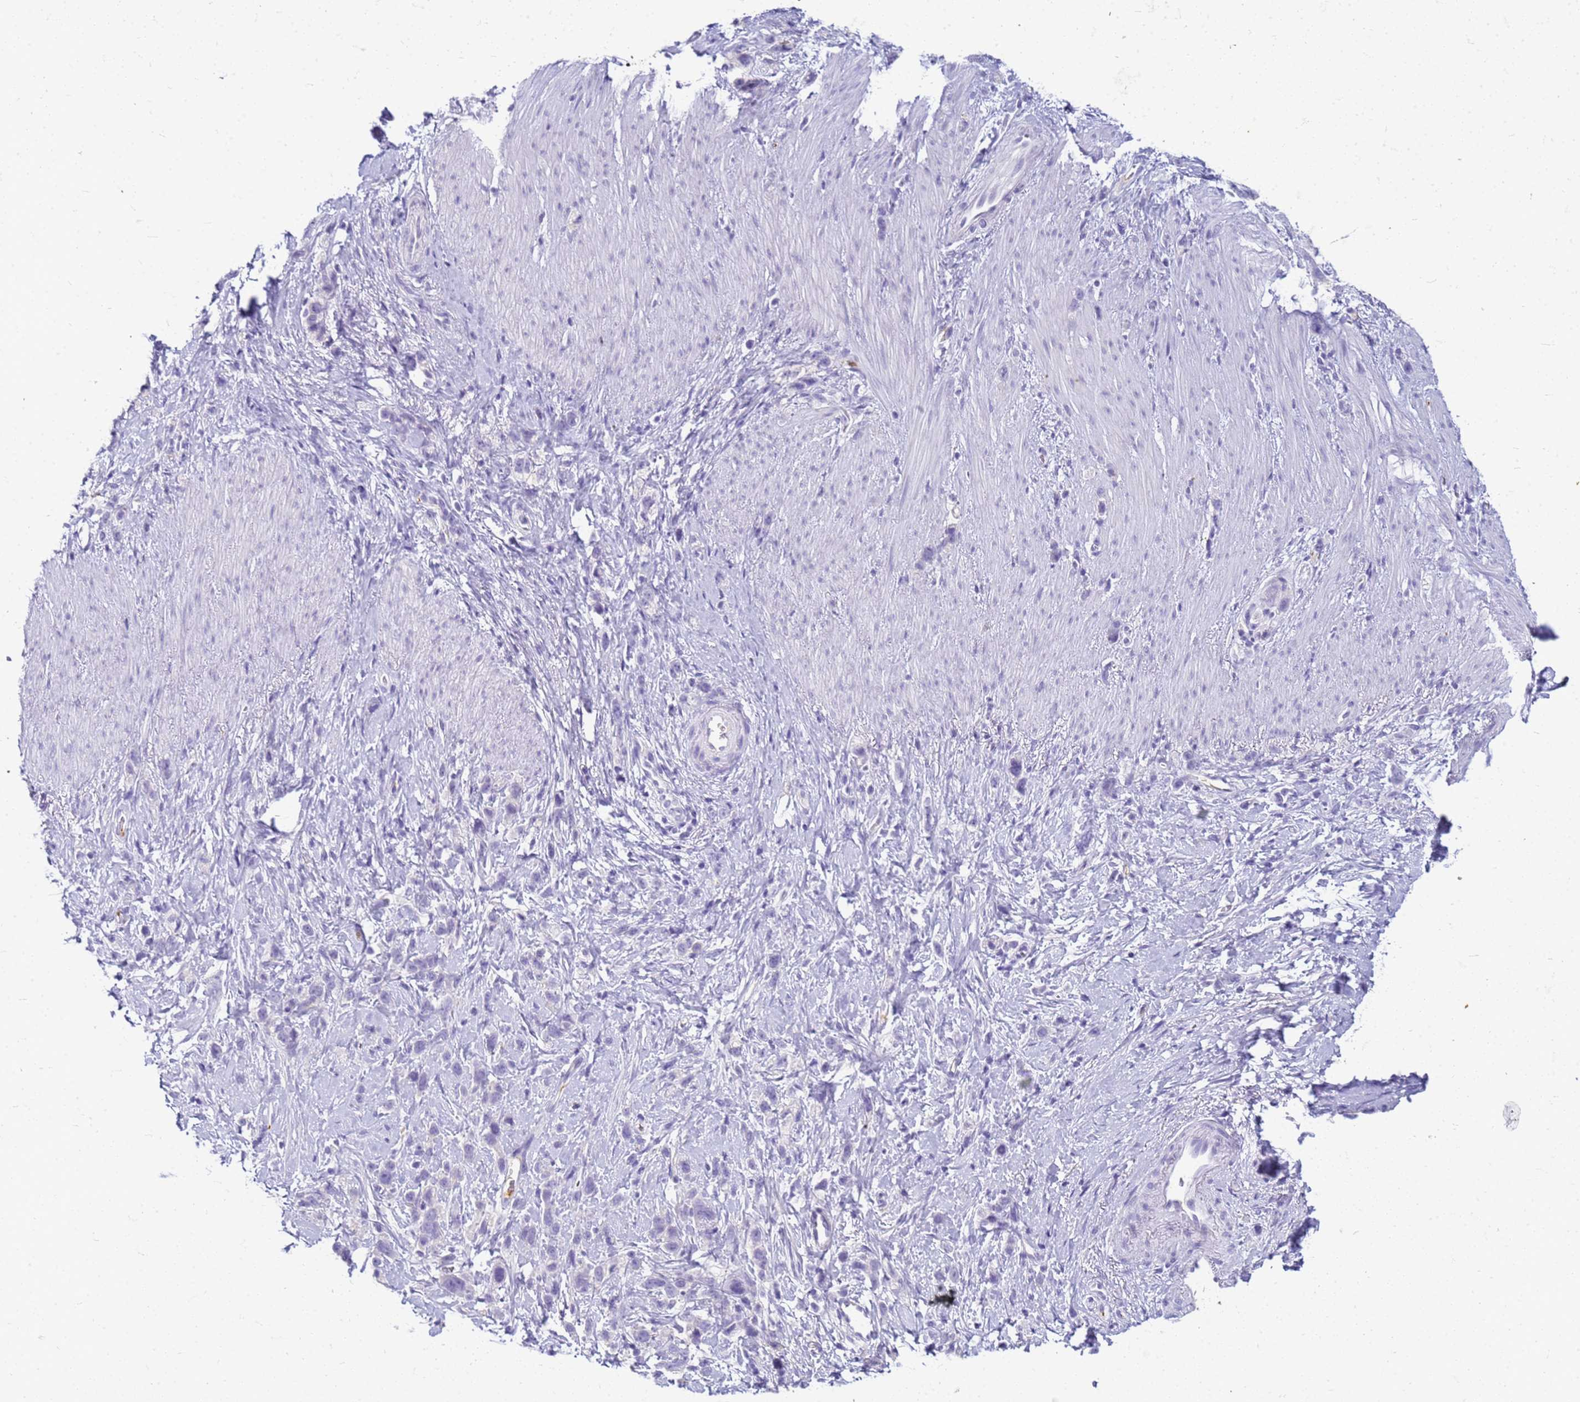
{"staining": {"intensity": "negative", "quantity": "none", "location": "none"}, "tissue": "stomach cancer", "cell_type": "Tumor cells", "image_type": "cancer", "snomed": [{"axis": "morphology", "description": "Adenocarcinoma, NOS"}, {"axis": "topography", "description": "Stomach"}], "caption": "Immunohistochemistry histopathology image of neoplastic tissue: human adenocarcinoma (stomach) stained with DAB displays no significant protein expression in tumor cells. Brightfield microscopy of IHC stained with DAB (brown) and hematoxylin (blue), captured at high magnification.", "gene": "CFAP100", "patient": {"sex": "female", "age": 65}}